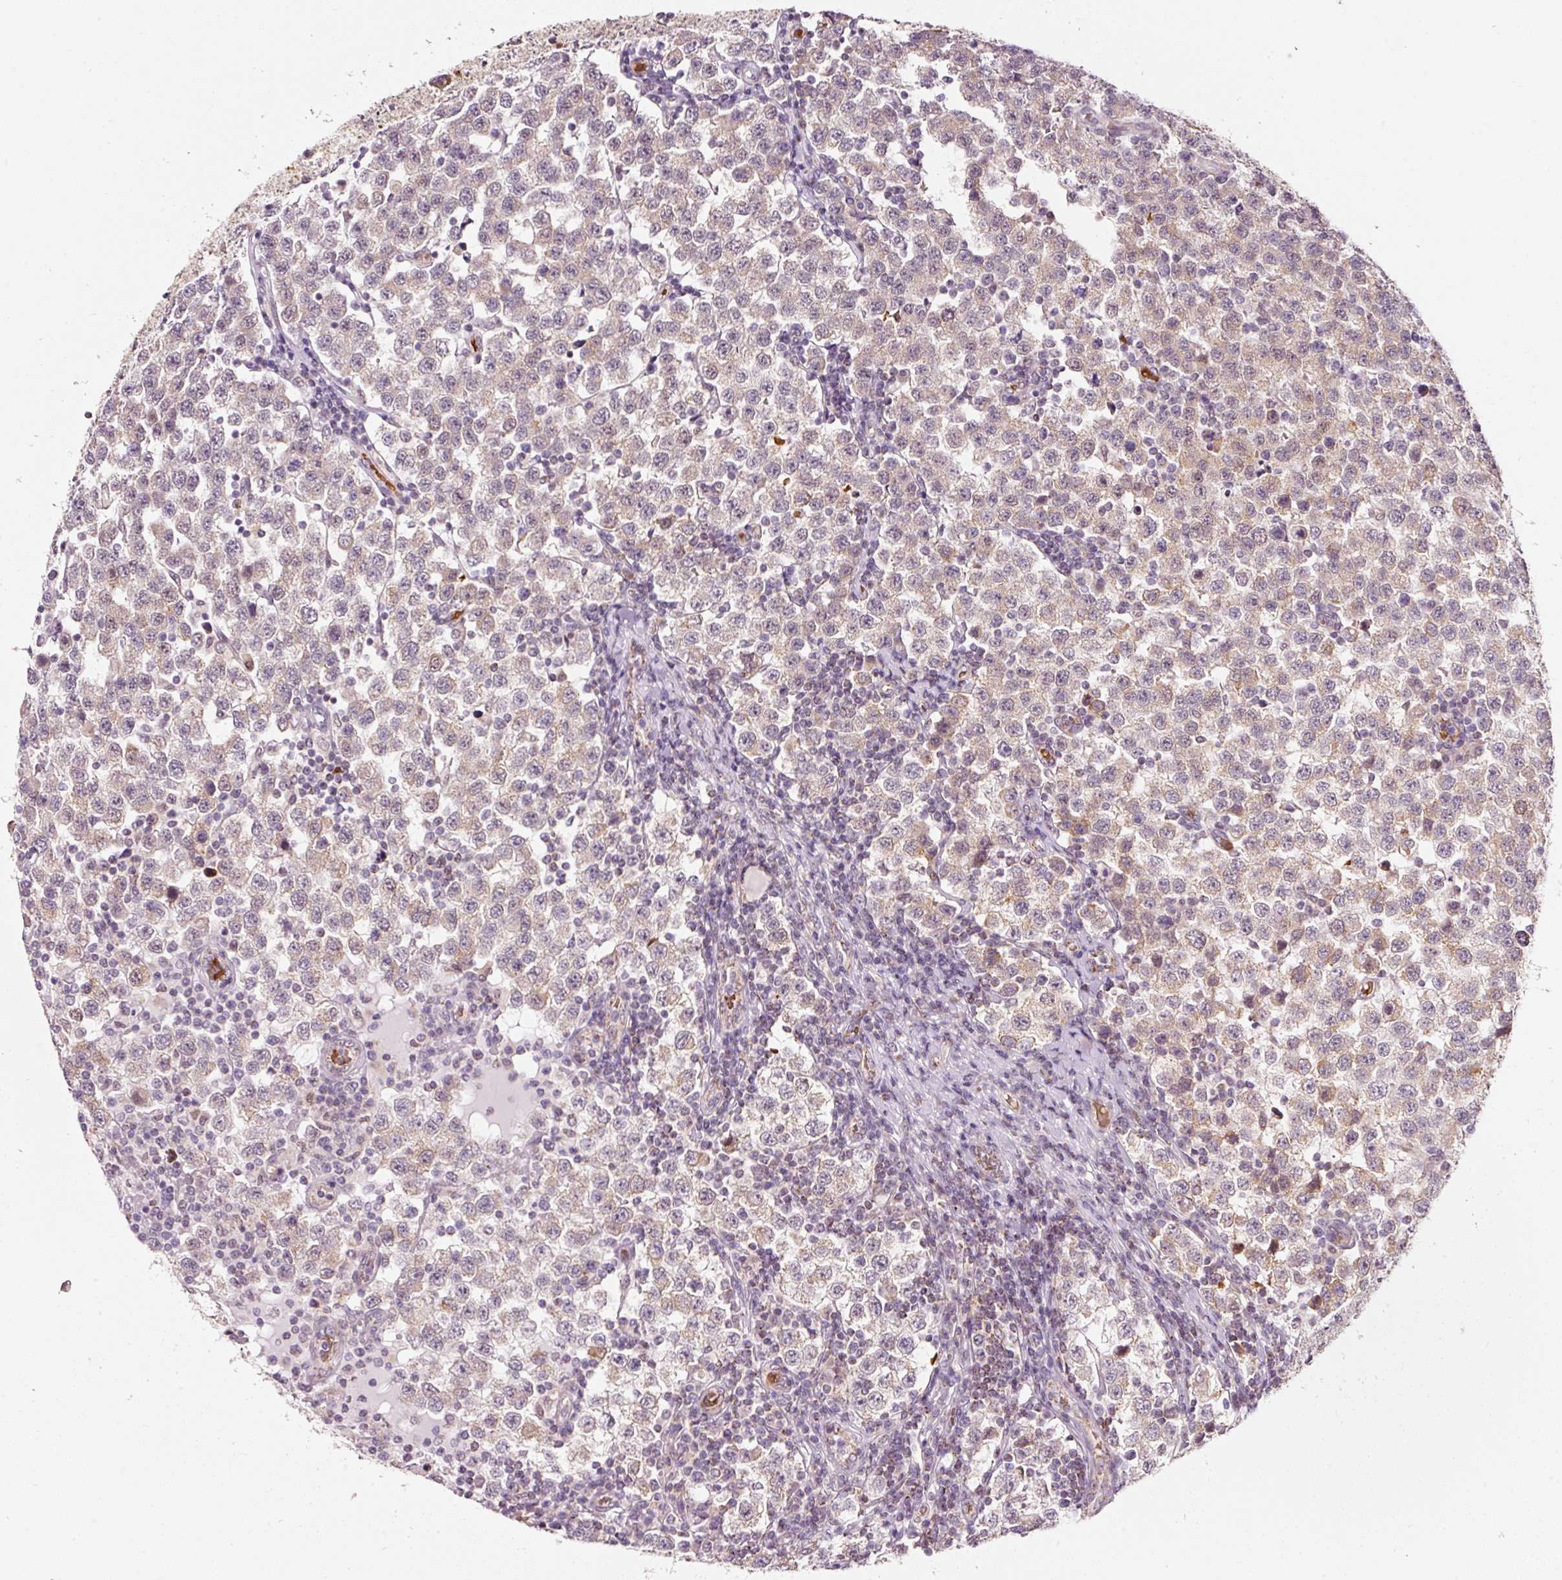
{"staining": {"intensity": "weak", "quantity": ">75%", "location": "cytoplasmic/membranous"}, "tissue": "testis cancer", "cell_type": "Tumor cells", "image_type": "cancer", "snomed": [{"axis": "morphology", "description": "Seminoma, NOS"}, {"axis": "topography", "description": "Testis"}], "caption": "This is a micrograph of immunohistochemistry staining of seminoma (testis), which shows weak expression in the cytoplasmic/membranous of tumor cells.", "gene": "ZNF460", "patient": {"sex": "male", "age": 34}}